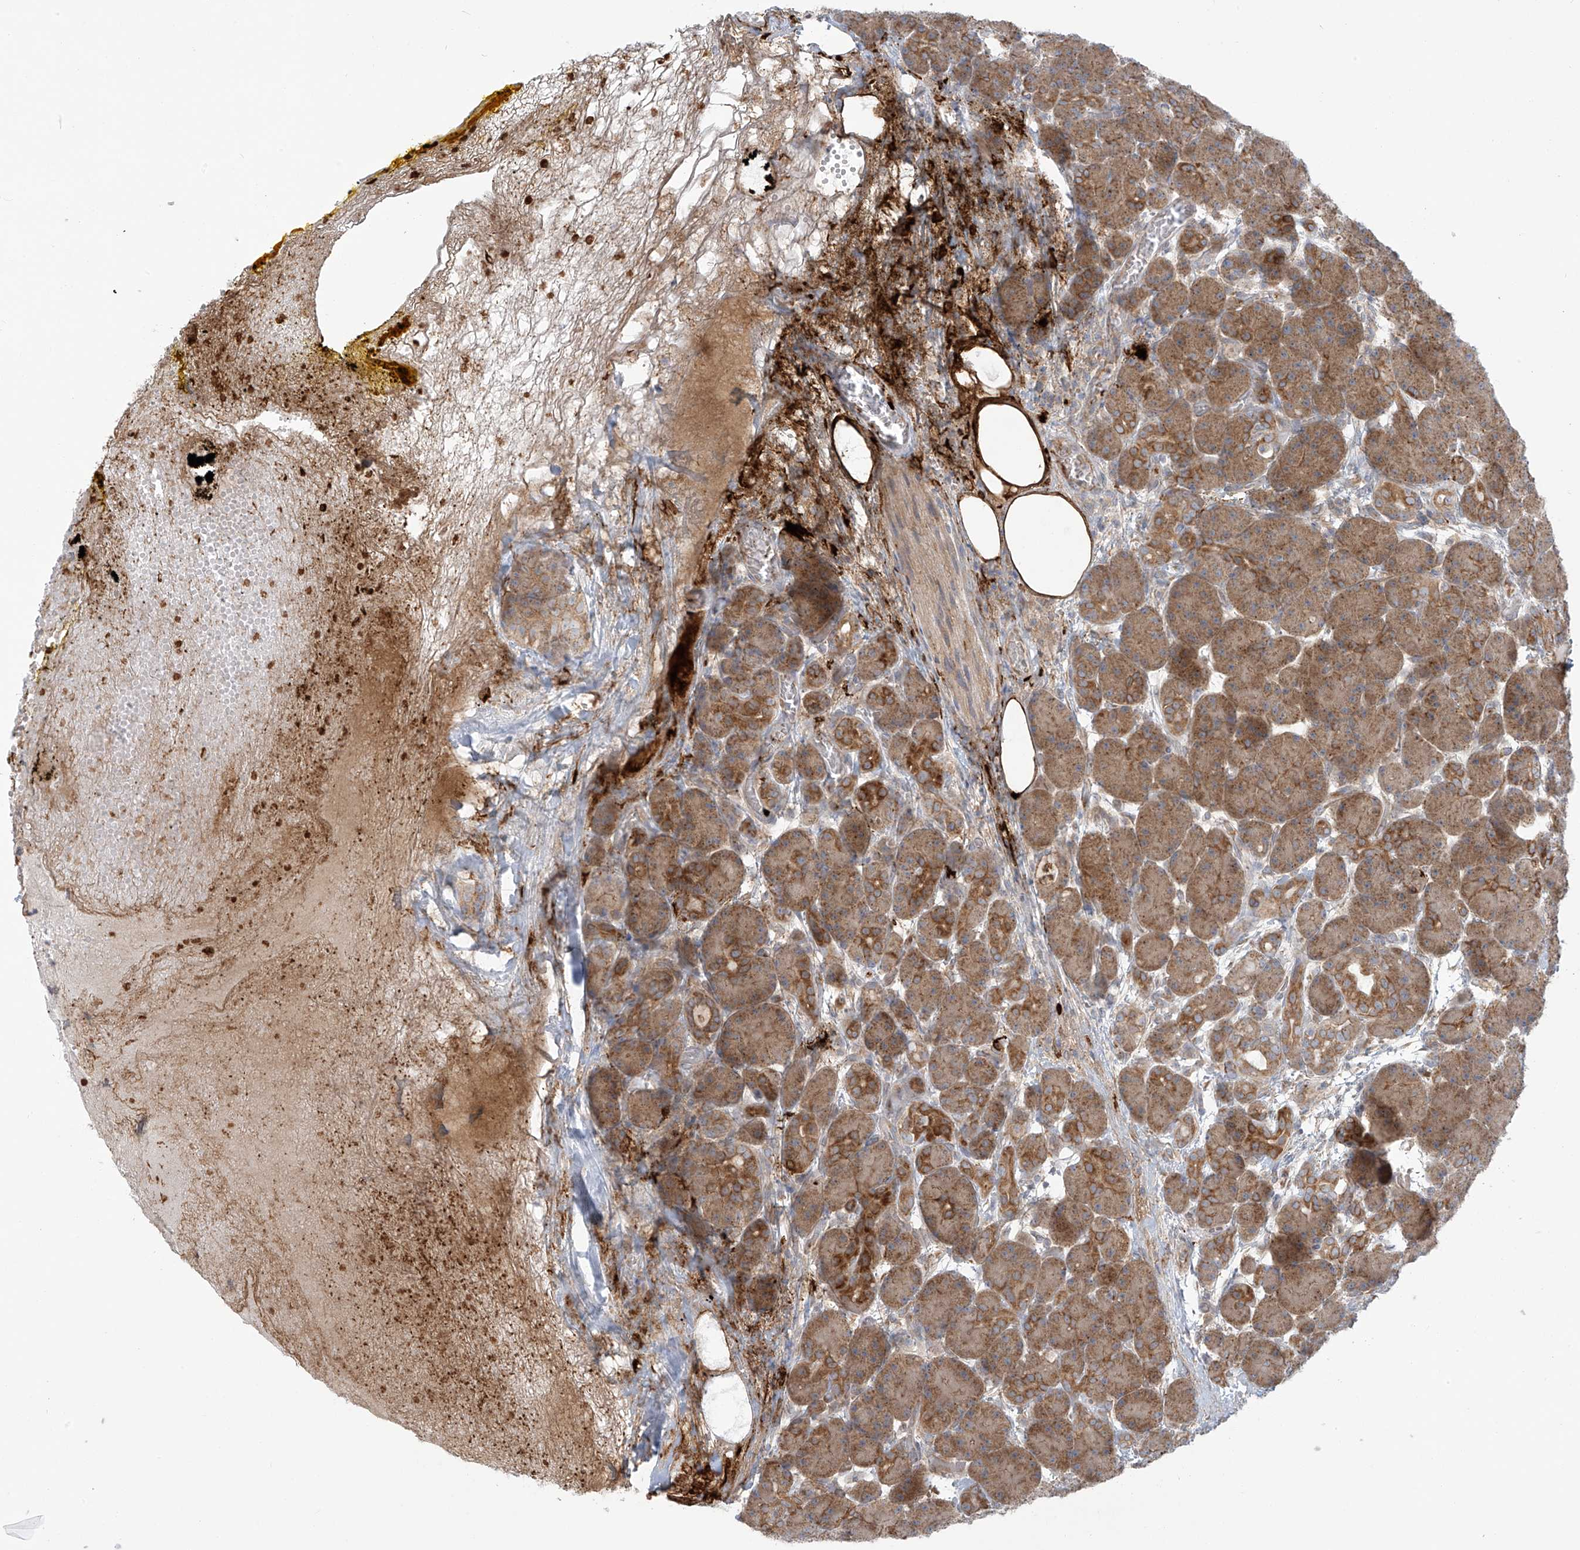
{"staining": {"intensity": "moderate", "quantity": ">75%", "location": "cytoplasmic/membranous"}, "tissue": "pancreas", "cell_type": "Exocrine glandular cells", "image_type": "normal", "snomed": [{"axis": "morphology", "description": "Normal tissue, NOS"}, {"axis": "topography", "description": "Pancreas"}], "caption": "A high-resolution histopathology image shows immunohistochemistry staining of normal pancreas, which displays moderate cytoplasmic/membranous staining in about >75% of exocrine glandular cells.", "gene": "LZTS3", "patient": {"sex": "male", "age": 63}}